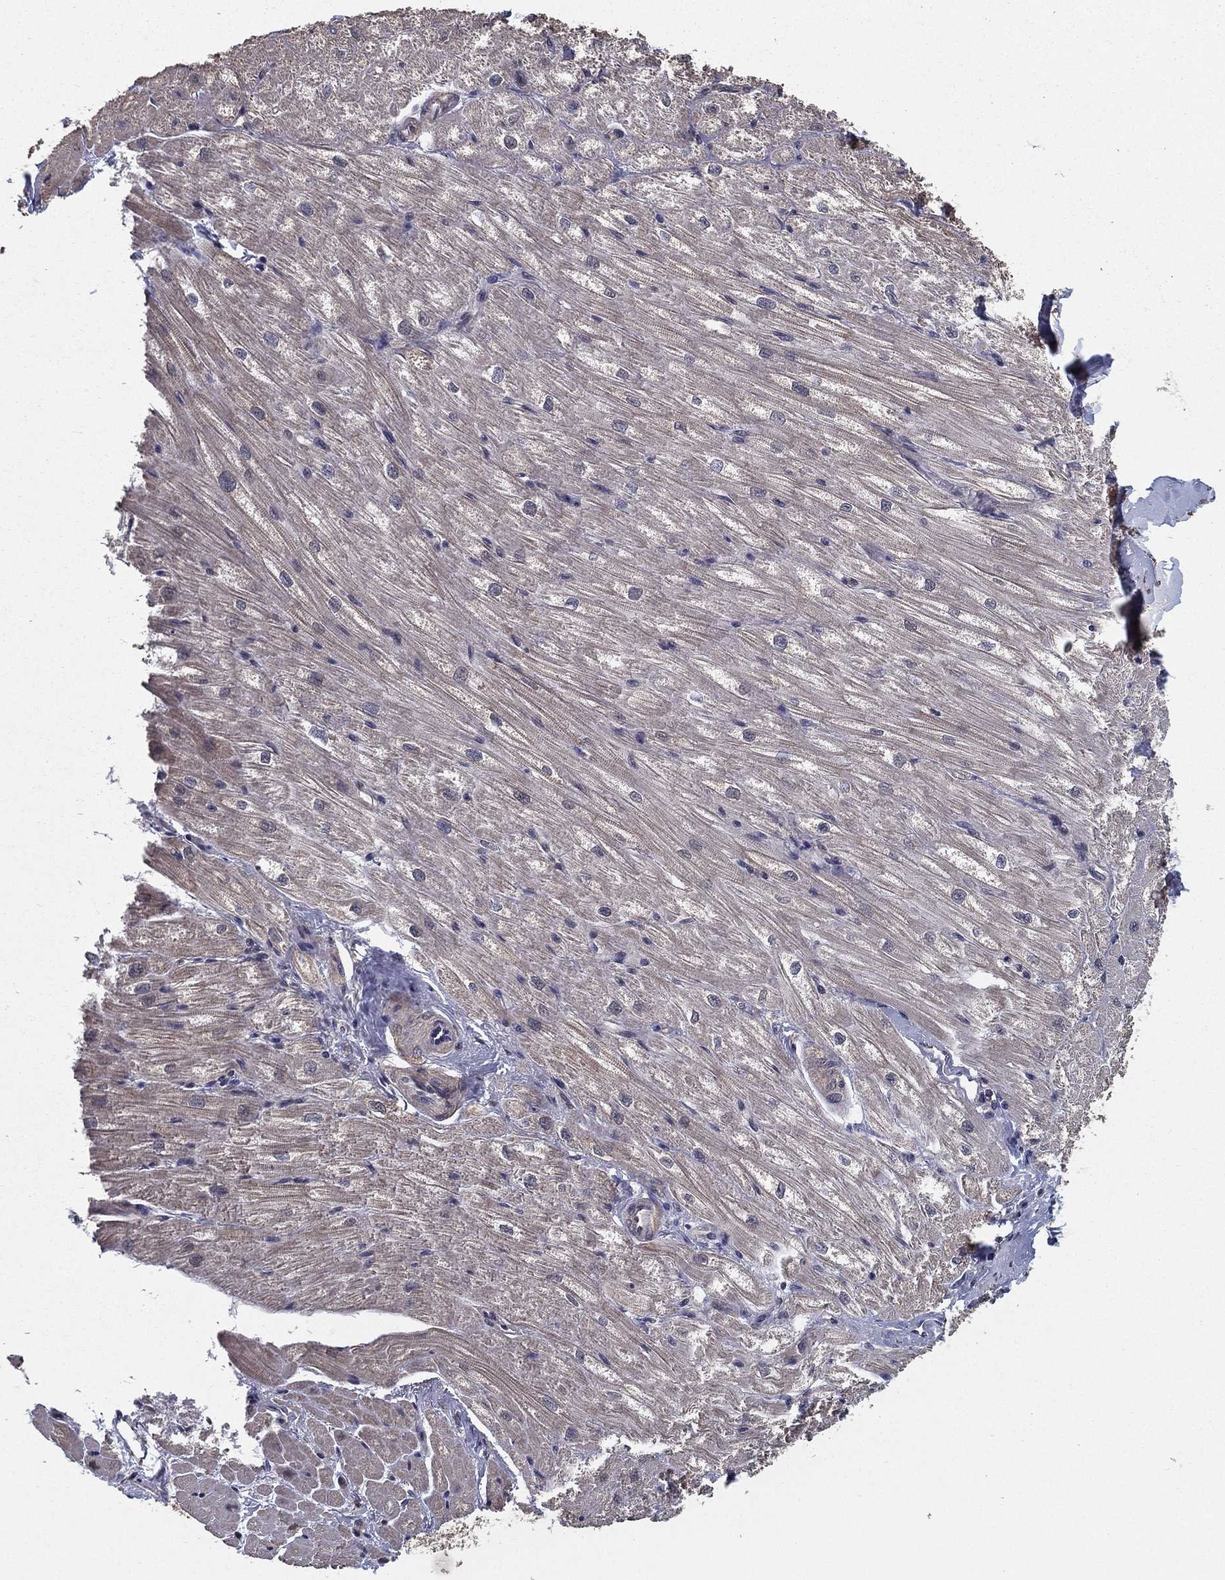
{"staining": {"intensity": "negative", "quantity": "none", "location": "none"}, "tissue": "heart muscle", "cell_type": "Cardiomyocytes", "image_type": "normal", "snomed": [{"axis": "morphology", "description": "Normal tissue, NOS"}, {"axis": "topography", "description": "Heart"}], "caption": "This is an immunohistochemistry image of normal heart muscle. There is no positivity in cardiomyocytes.", "gene": "CARM1", "patient": {"sex": "male", "age": 57}}